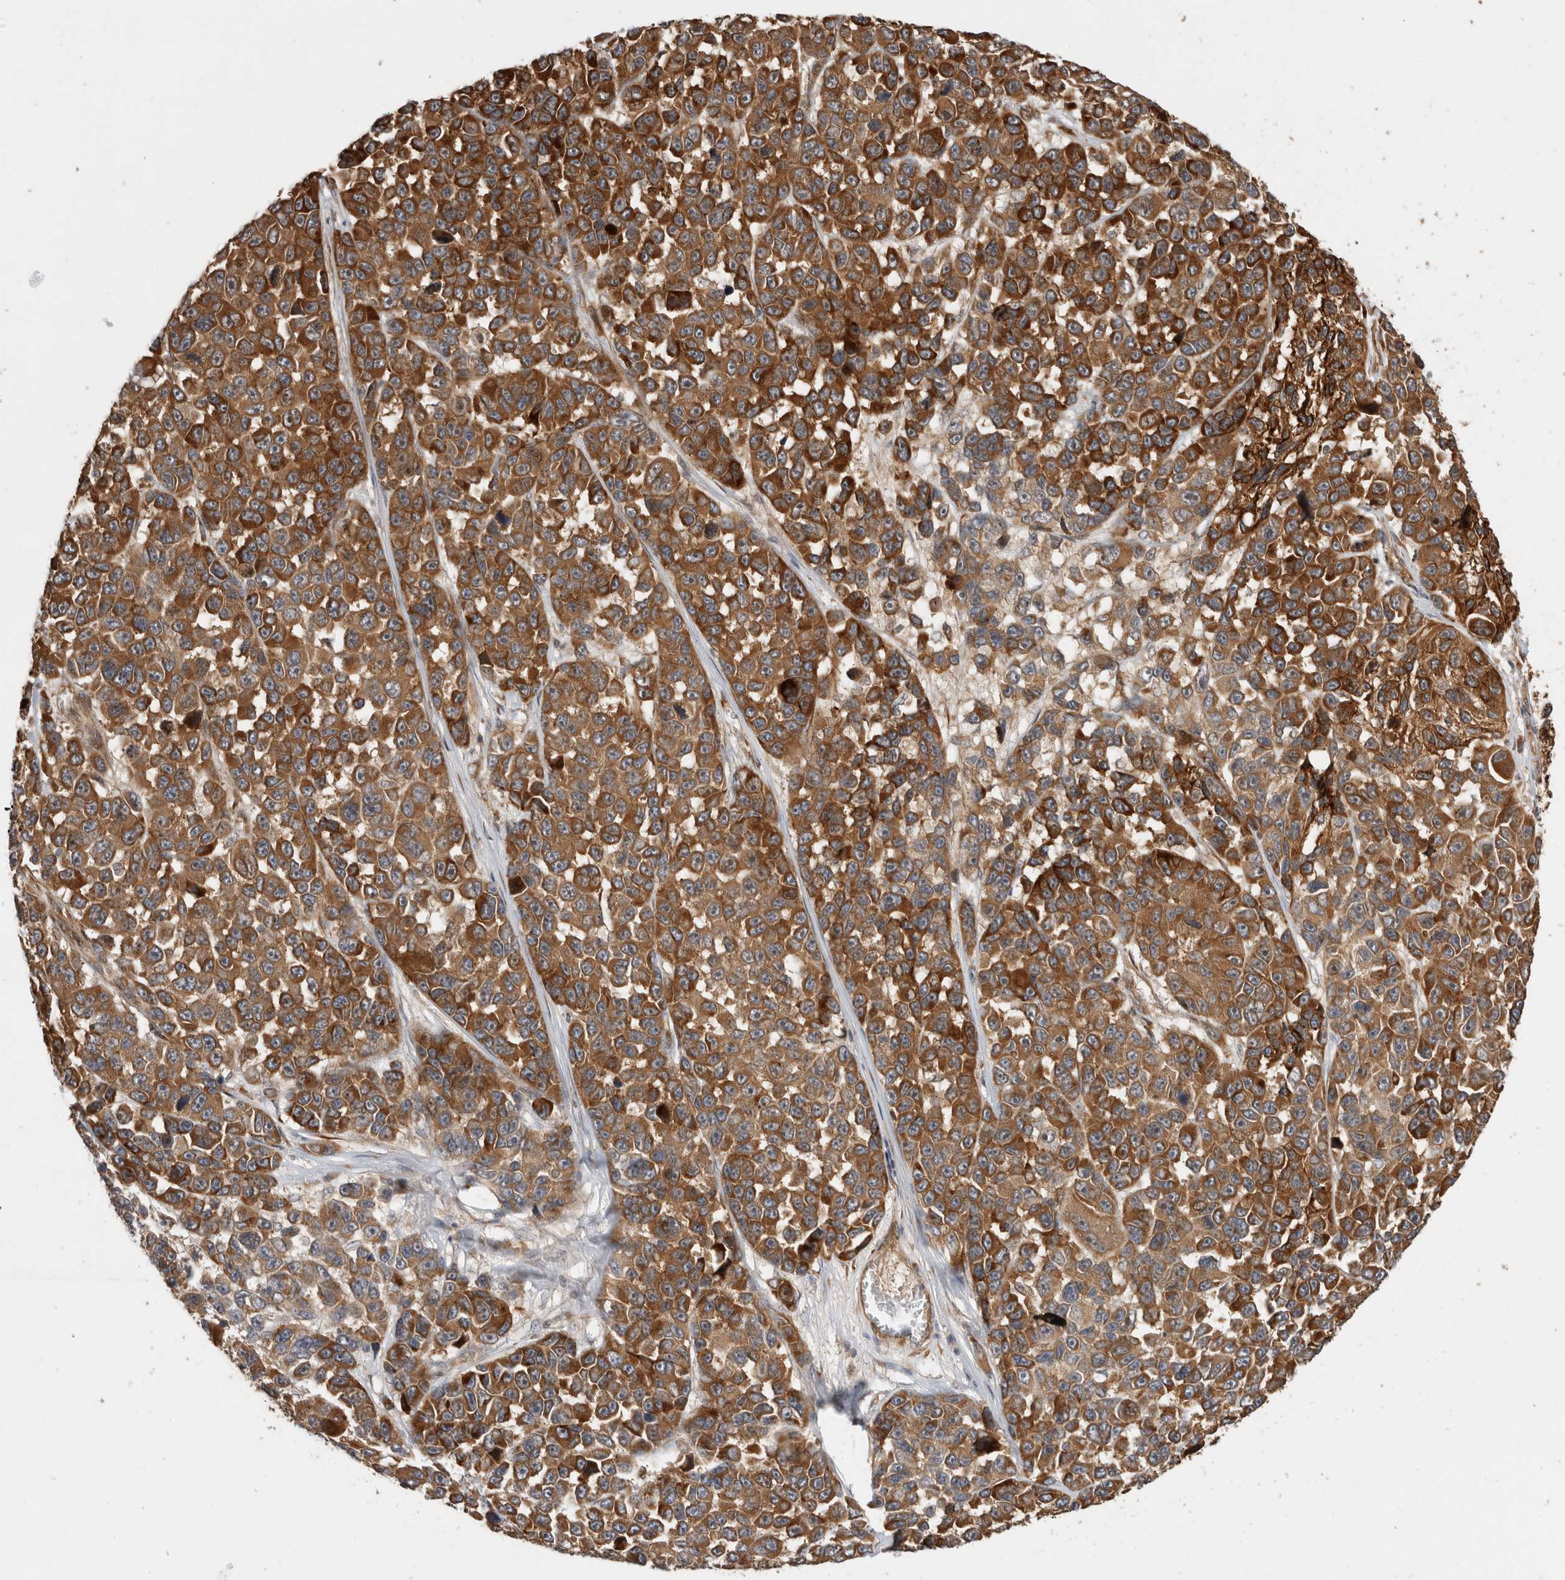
{"staining": {"intensity": "moderate", "quantity": ">75%", "location": "cytoplasmic/membranous"}, "tissue": "melanoma", "cell_type": "Tumor cells", "image_type": "cancer", "snomed": [{"axis": "morphology", "description": "Malignant melanoma, NOS"}, {"axis": "topography", "description": "Skin"}], "caption": "Immunohistochemical staining of human melanoma exhibits medium levels of moderate cytoplasmic/membranous protein staining in approximately >75% of tumor cells.", "gene": "PCDHB15", "patient": {"sex": "male", "age": 53}}